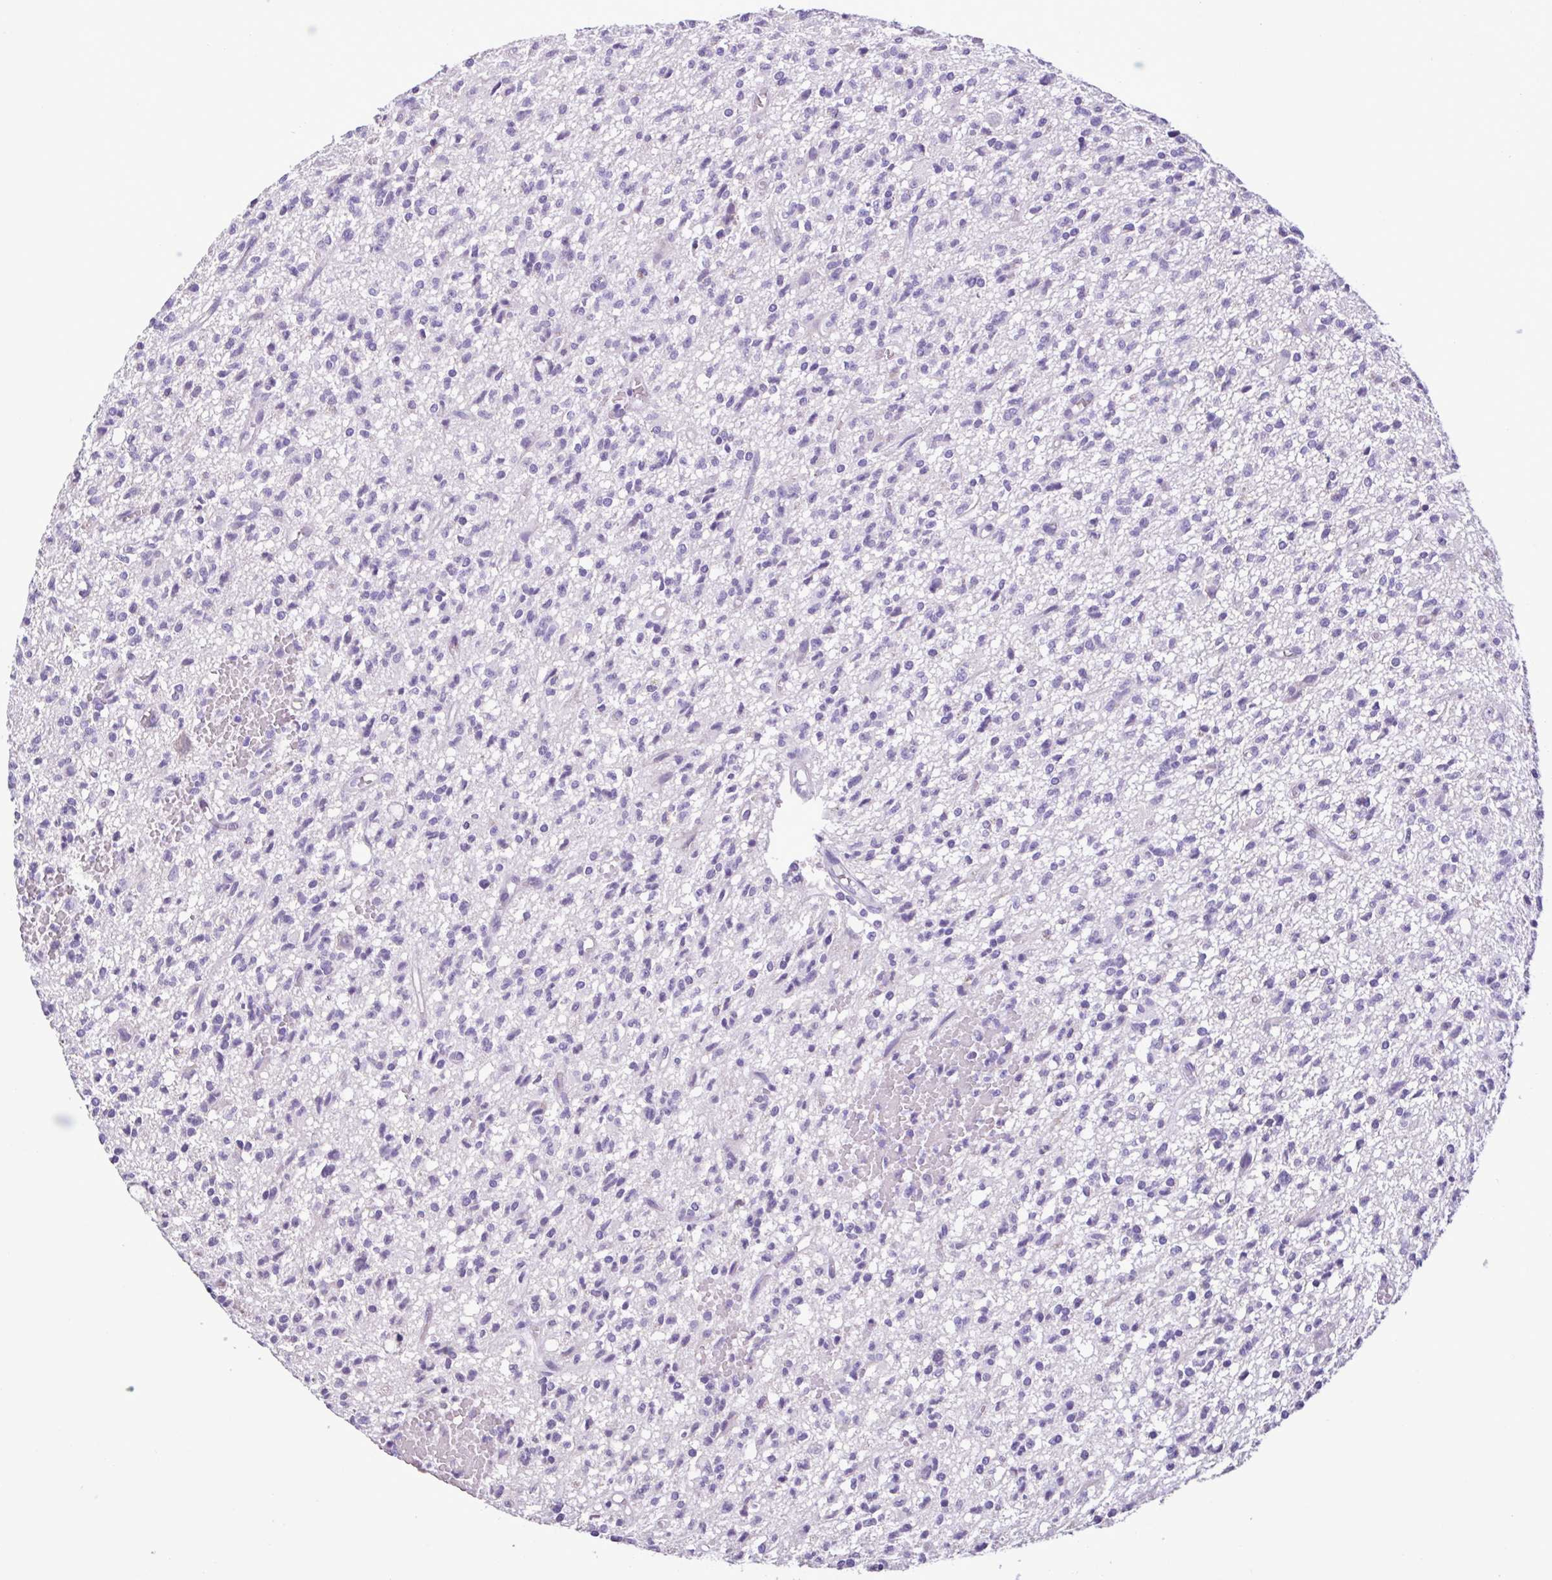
{"staining": {"intensity": "negative", "quantity": "none", "location": "none"}, "tissue": "glioma", "cell_type": "Tumor cells", "image_type": "cancer", "snomed": [{"axis": "morphology", "description": "Glioma, malignant, Low grade"}, {"axis": "topography", "description": "Brain"}], "caption": "Immunohistochemistry (IHC) photomicrograph of neoplastic tissue: human malignant low-grade glioma stained with DAB (3,3'-diaminobenzidine) displays no significant protein staining in tumor cells.", "gene": "PLA2G4E", "patient": {"sex": "male", "age": 64}}